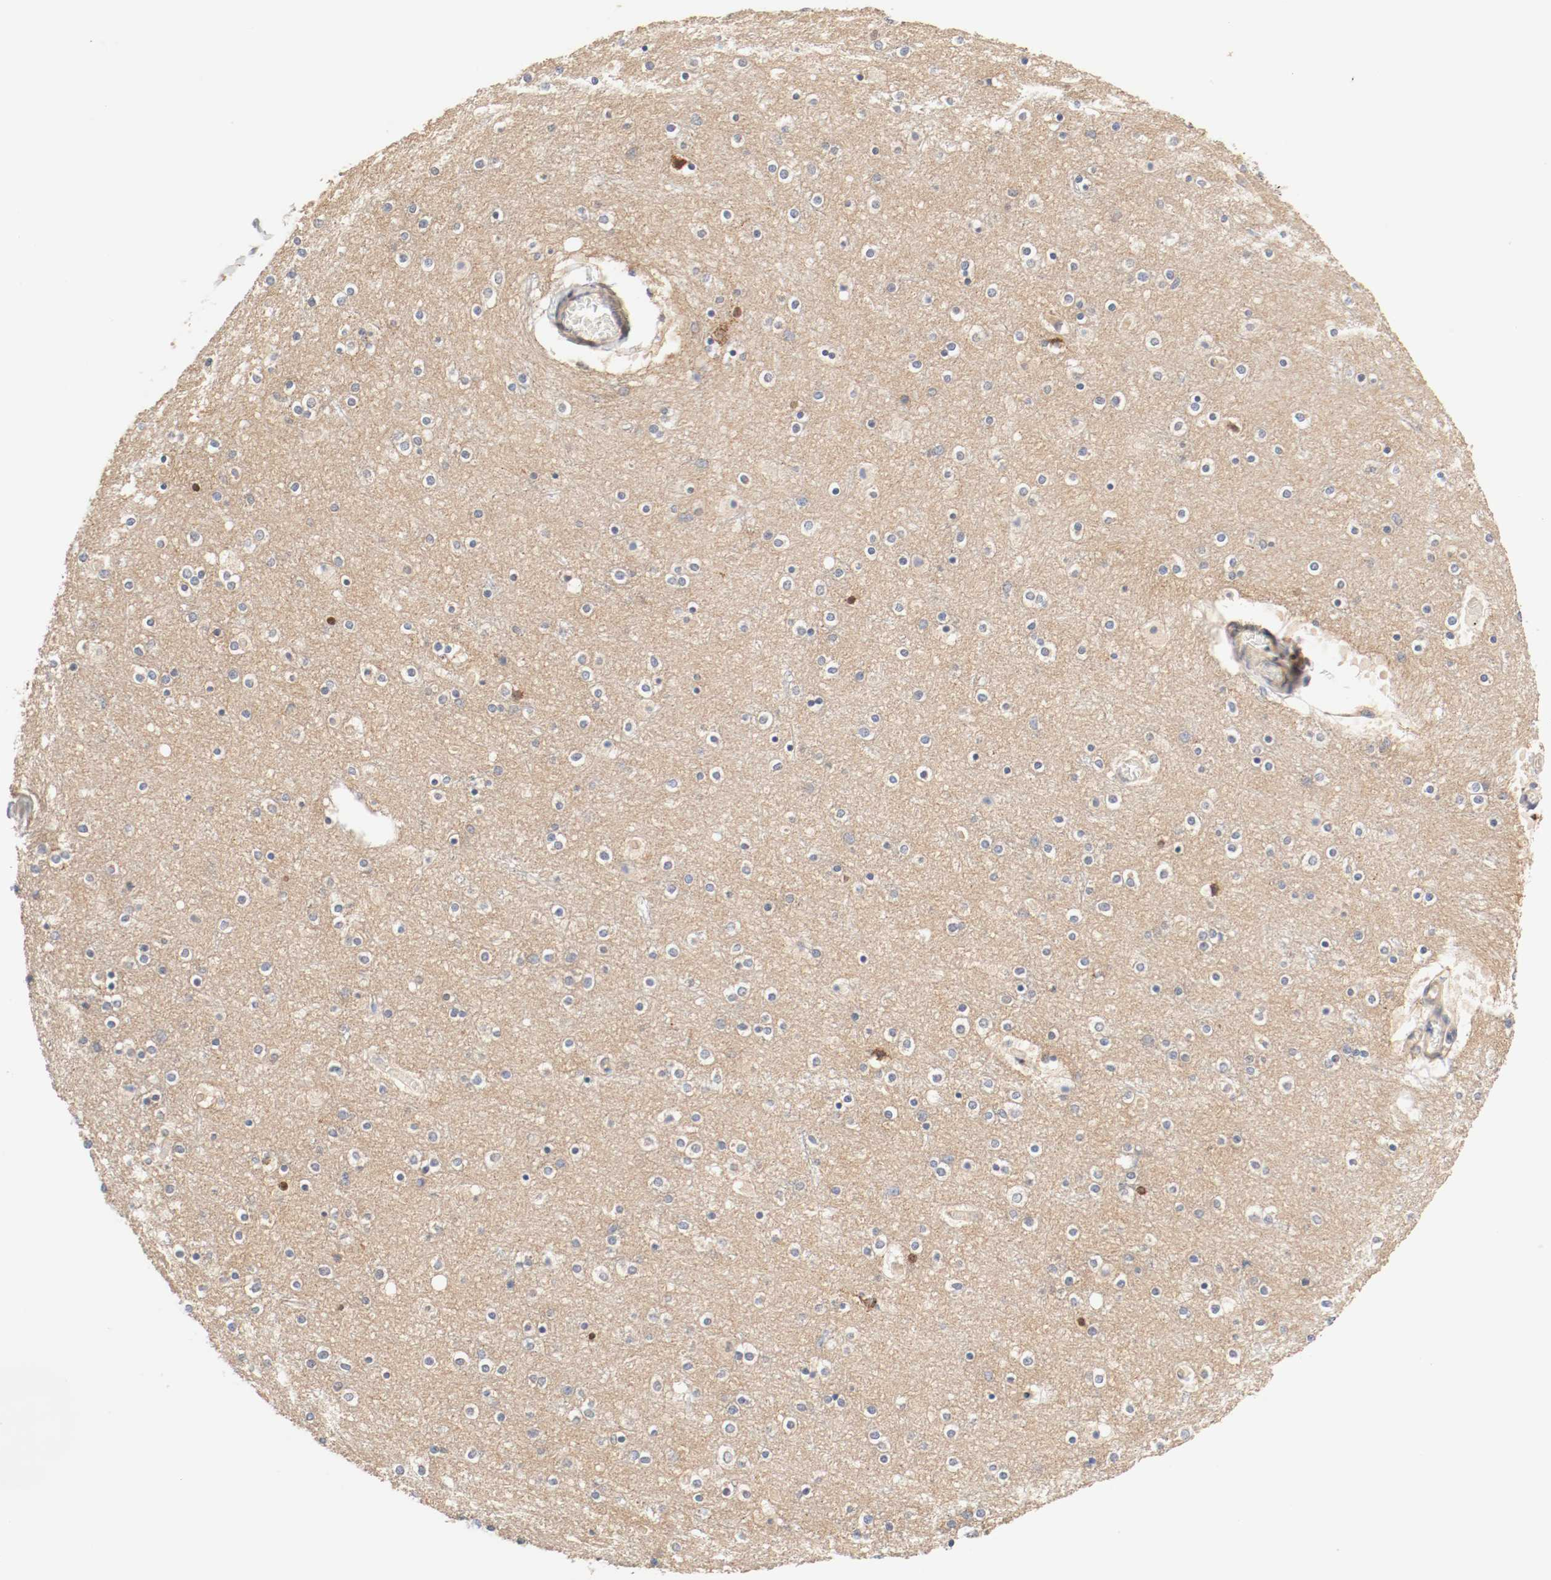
{"staining": {"intensity": "negative", "quantity": "none", "location": "none"}, "tissue": "cerebral cortex", "cell_type": "Endothelial cells", "image_type": "normal", "snomed": [{"axis": "morphology", "description": "Normal tissue, NOS"}, {"axis": "topography", "description": "Cerebral cortex"}], "caption": "Immunohistochemistry photomicrograph of benign human cerebral cortex stained for a protein (brown), which reveals no staining in endothelial cells. The staining is performed using DAB brown chromogen with nuclei counter-stained in using hematoxylin.", "gene": "GIT1", "patient": {"sex": "female", "age": 54}}